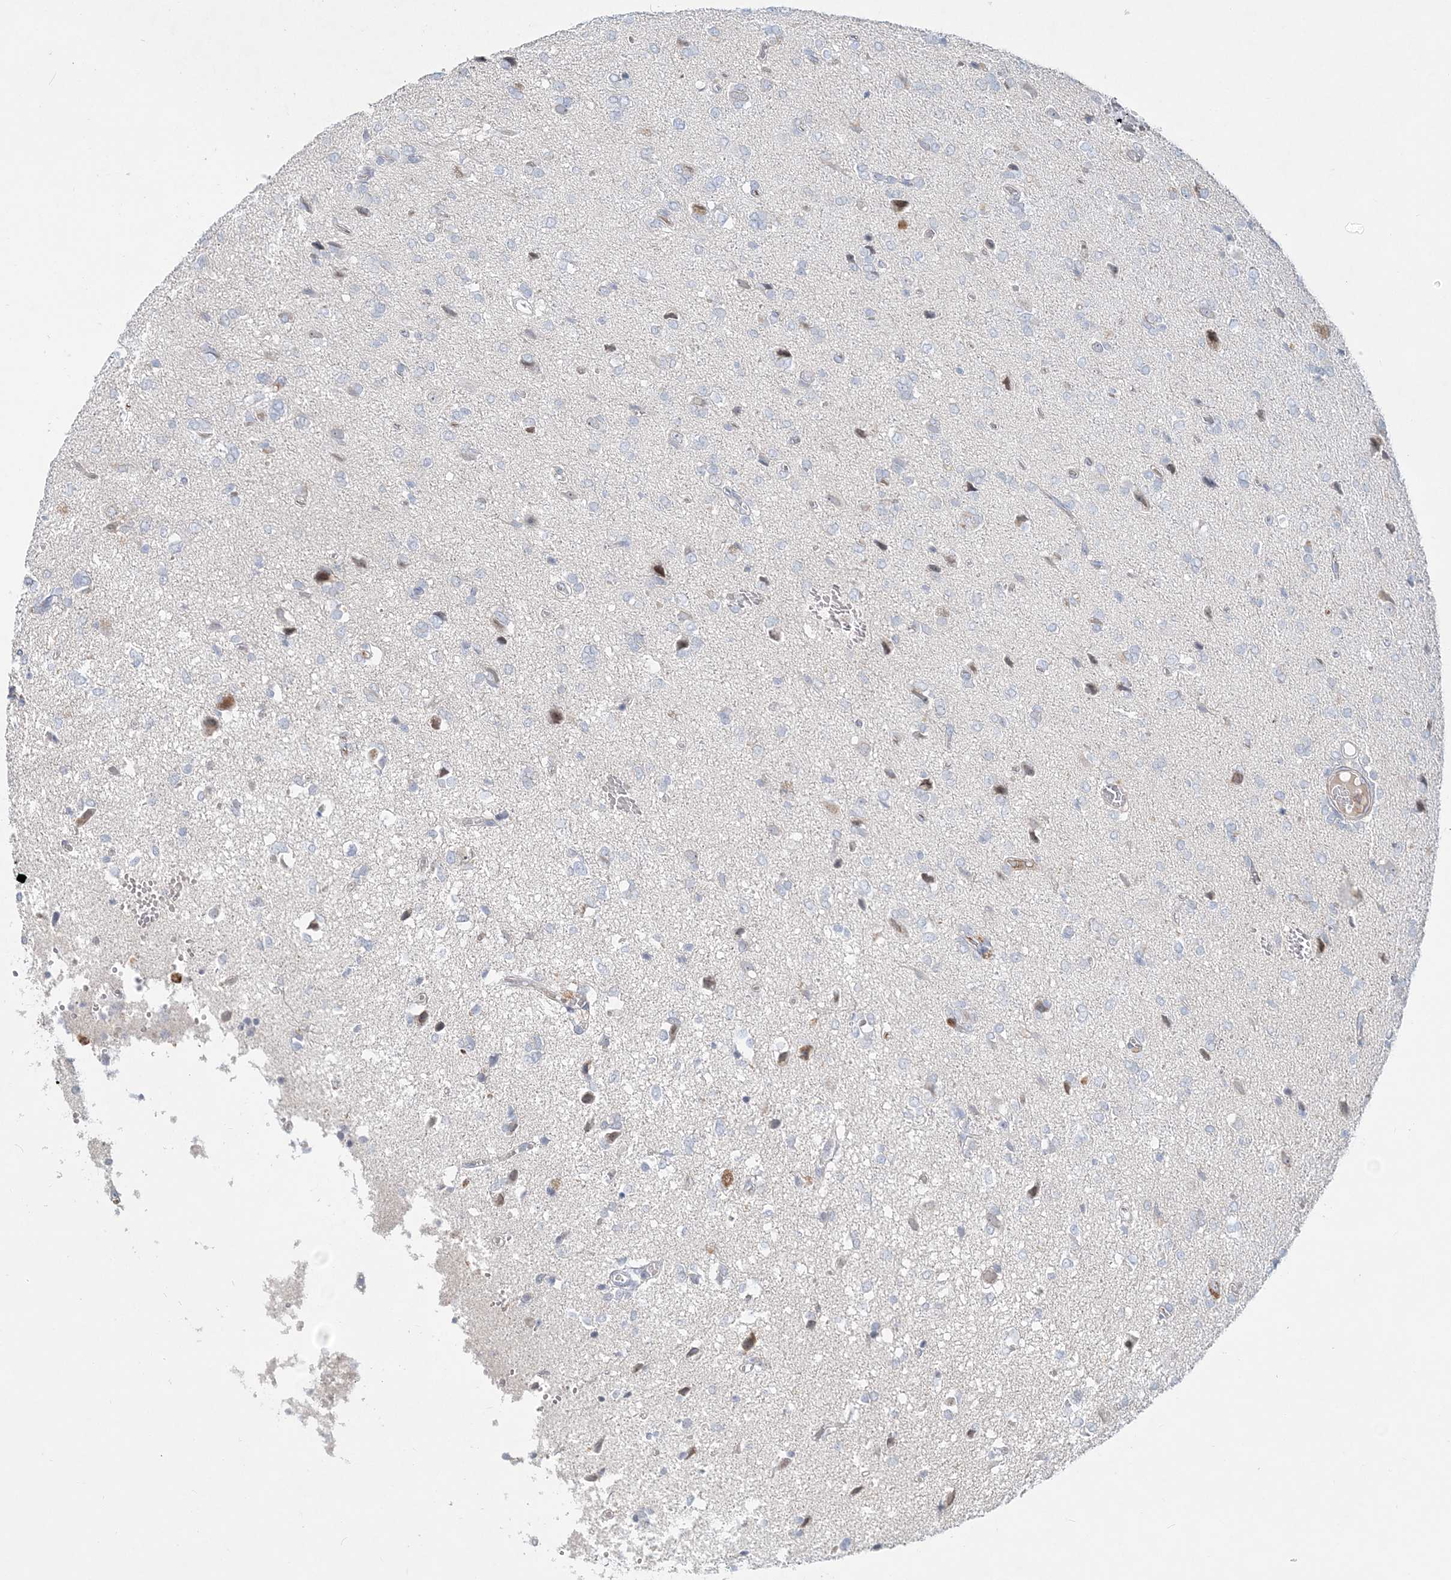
{"staining": {"intensity": "negative", "quantity": "none", "location": "none"}, "tissue": "glioma", "cell_type": "Tumor cells", "image_type": "cancer", "snomed": [{"axis": "morphology", "description": "Glioma, malignant, High grade"}, {"axis": "topography", "description": "Brain"}], "caption": "Tumor cells are negative for brown protein staining in malignant high-grade glioma. The staining was performed using DAB to visualize the protein expression in brown, while the nuclei were stained in blue with hematoxylin (Magnification: 20x).", "gene": "DNAH5", "patient": {"sex": "female", "age": 59}}